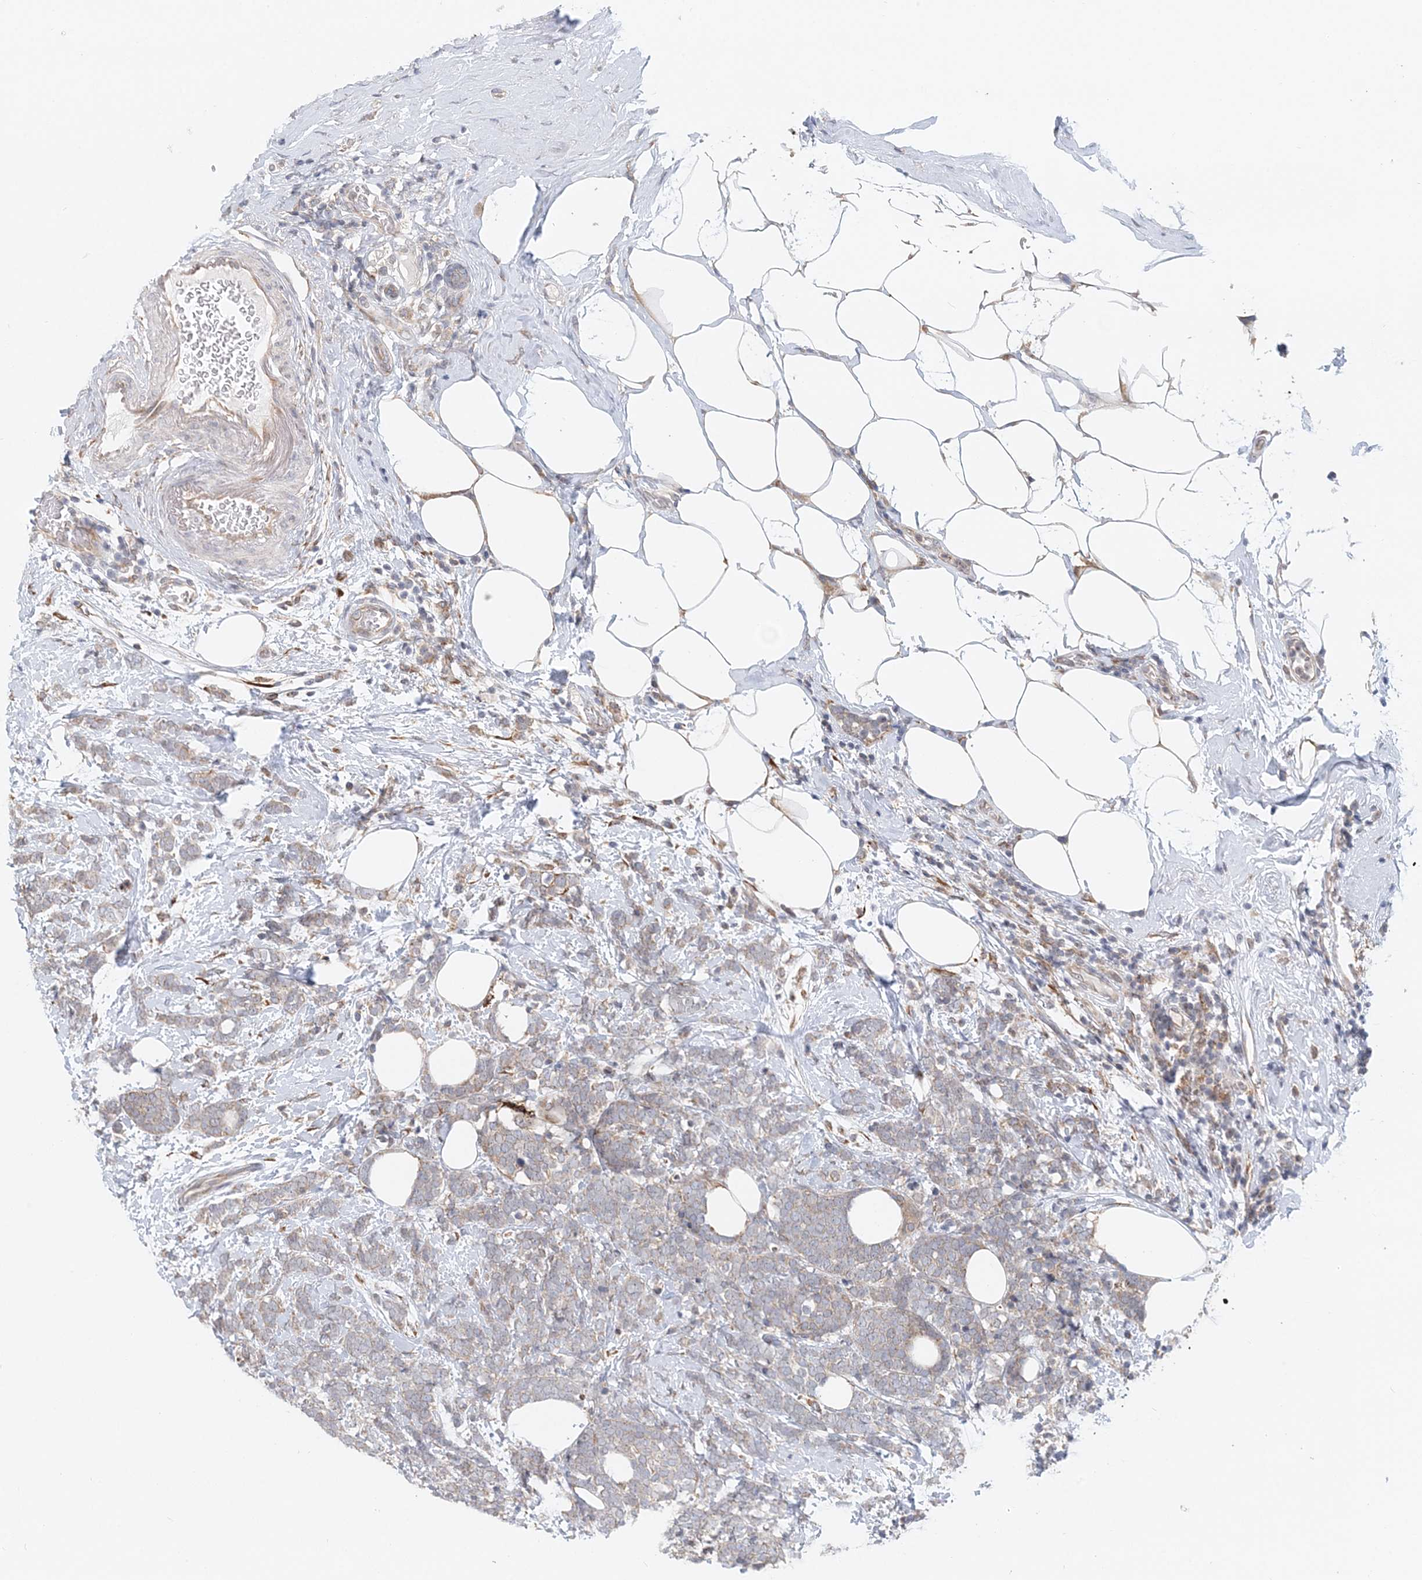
{"staining": {"intensity": "weak", "quantity": "<25%", "location": "cytoplasmic/membranous"}, "tissue": "breast cancer", "cell_type": "Tumor cells", "image_type": "cancer", "snomed": [{"axis": "morphology", "description": "Lobular carcinoma"}, {"axis": "topography", "description": "Breast"}], "caption": "IHC of human breast cancer exhibits no expression in tumor cells.", "gene": "PCYOX1L", "patient": {"sex": "female", "age": 58}}